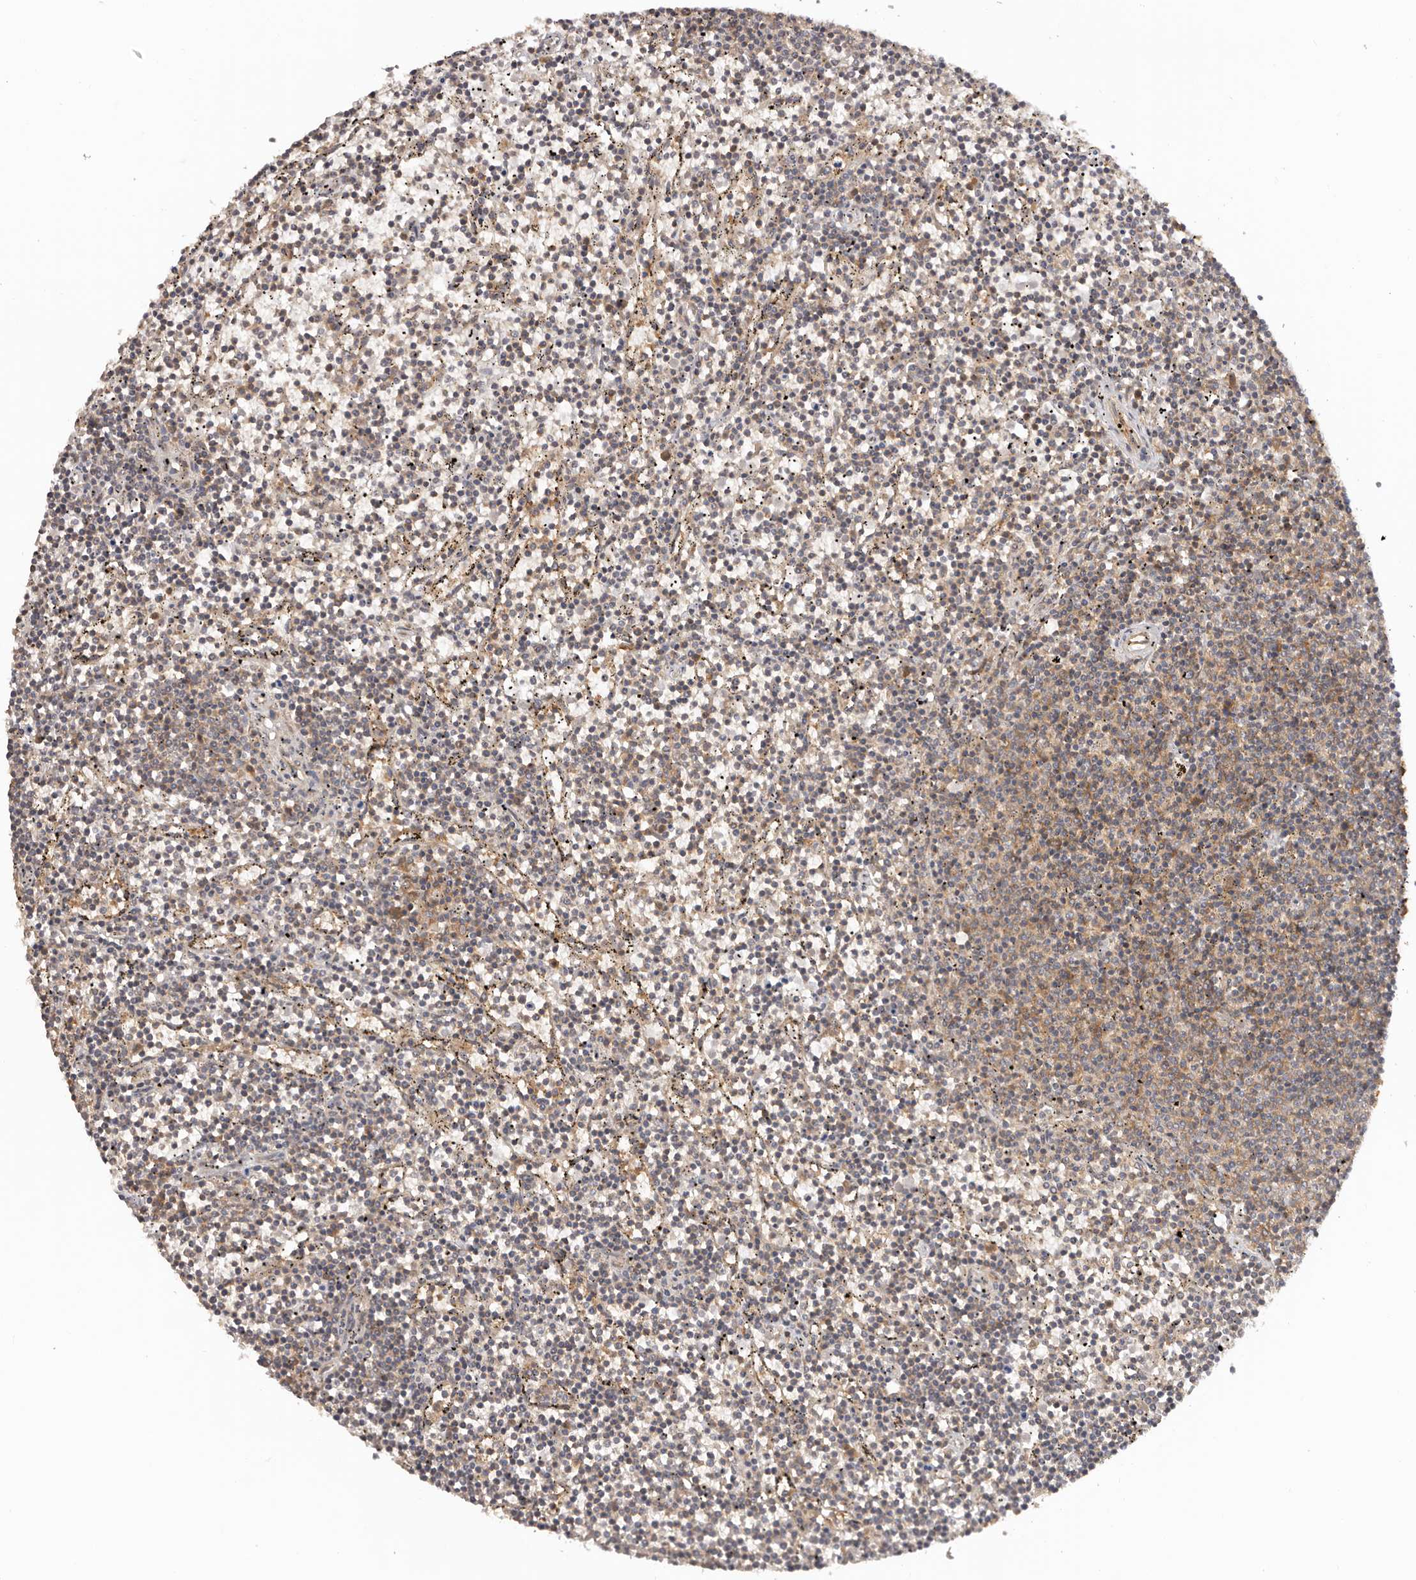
{"staining": {"intensity": "weak", "quantity": "25%-75%", "location": "cytoplasmic/membranous"}, "tissue": "lymphoma", "cell_type": "Tumor cells", "image_type": "cancer", "snomed": [{"axis": "morphology", "description": "Malignant lymphoma, non-Hodgkin's type, Low grade"}, {"axis": "topography", "description": "Spleen"}], "caption": "There is low levels of weak cytoplasmic/membranous staining in tumor cells of malignant lymphoma, non-Hodgkin's type (low-grade), as demonstrated by immunohistochemical staining (brown color).", "gene": "EEF1E1", "patient": {"sex": "female", "age": 50}}